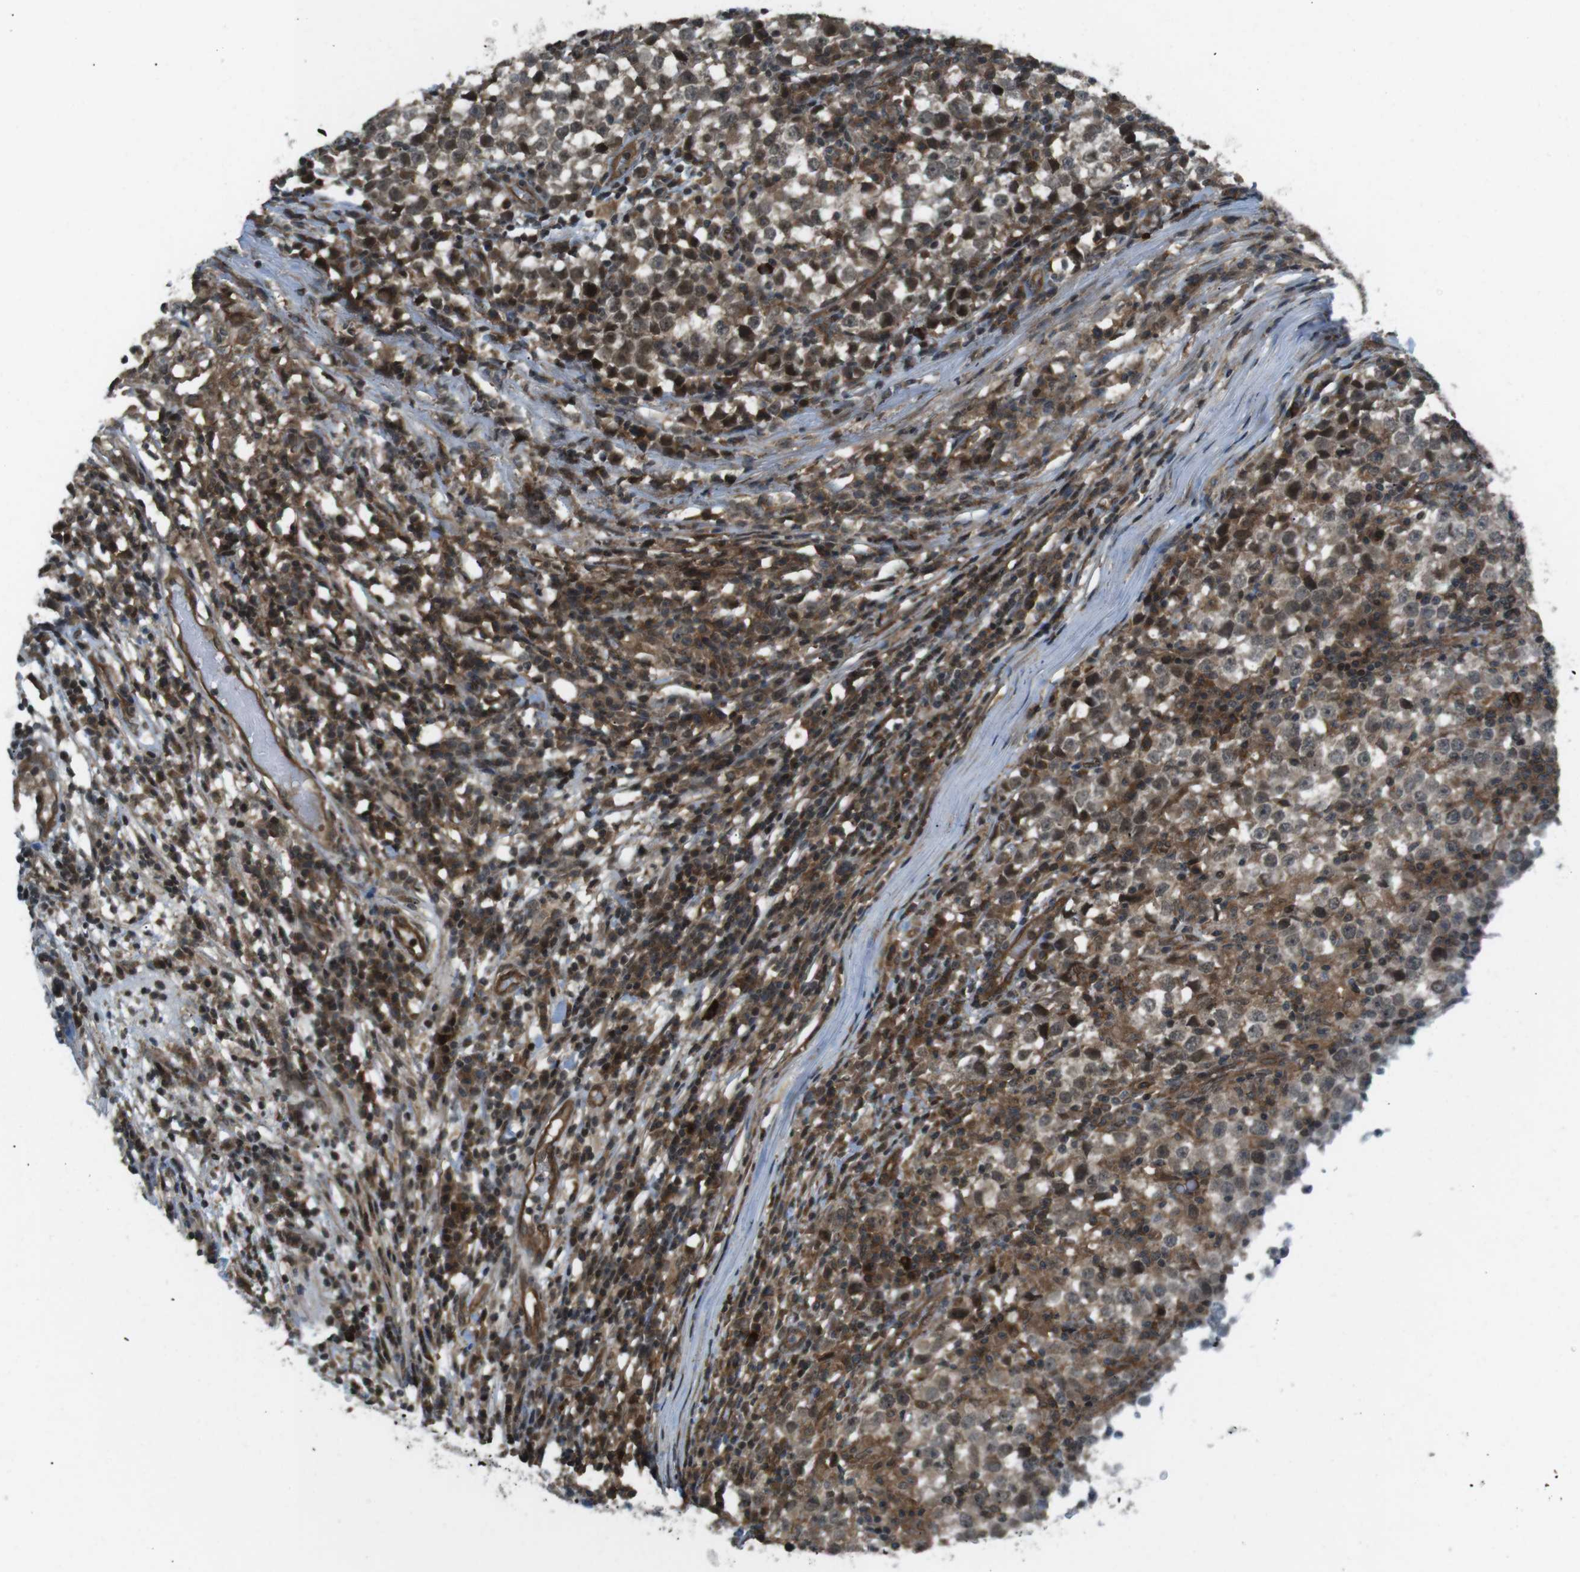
{"staining": {"intensity": "moderate", "quantity": ">75%", "location": "cytoplasmic/membranous,nuclear"}, "tissue": "testis cancer", "cell_type": "Tumor cells", "image_type": "cancer", "snomed": [{"axis": "morphology", "description": "Seminoma, NOS"}, {"axis": "topography", "description": "Testis"}], "caption": "An image showing moderate cytoplasmic/membranous and nuclear staining in about >75% of tumor cells in testis cancer (seminoma), as visualized by brown immunohistochemical staining.", "gene": "TIAM2", "patient": {"sex": "male", "age": 65}}